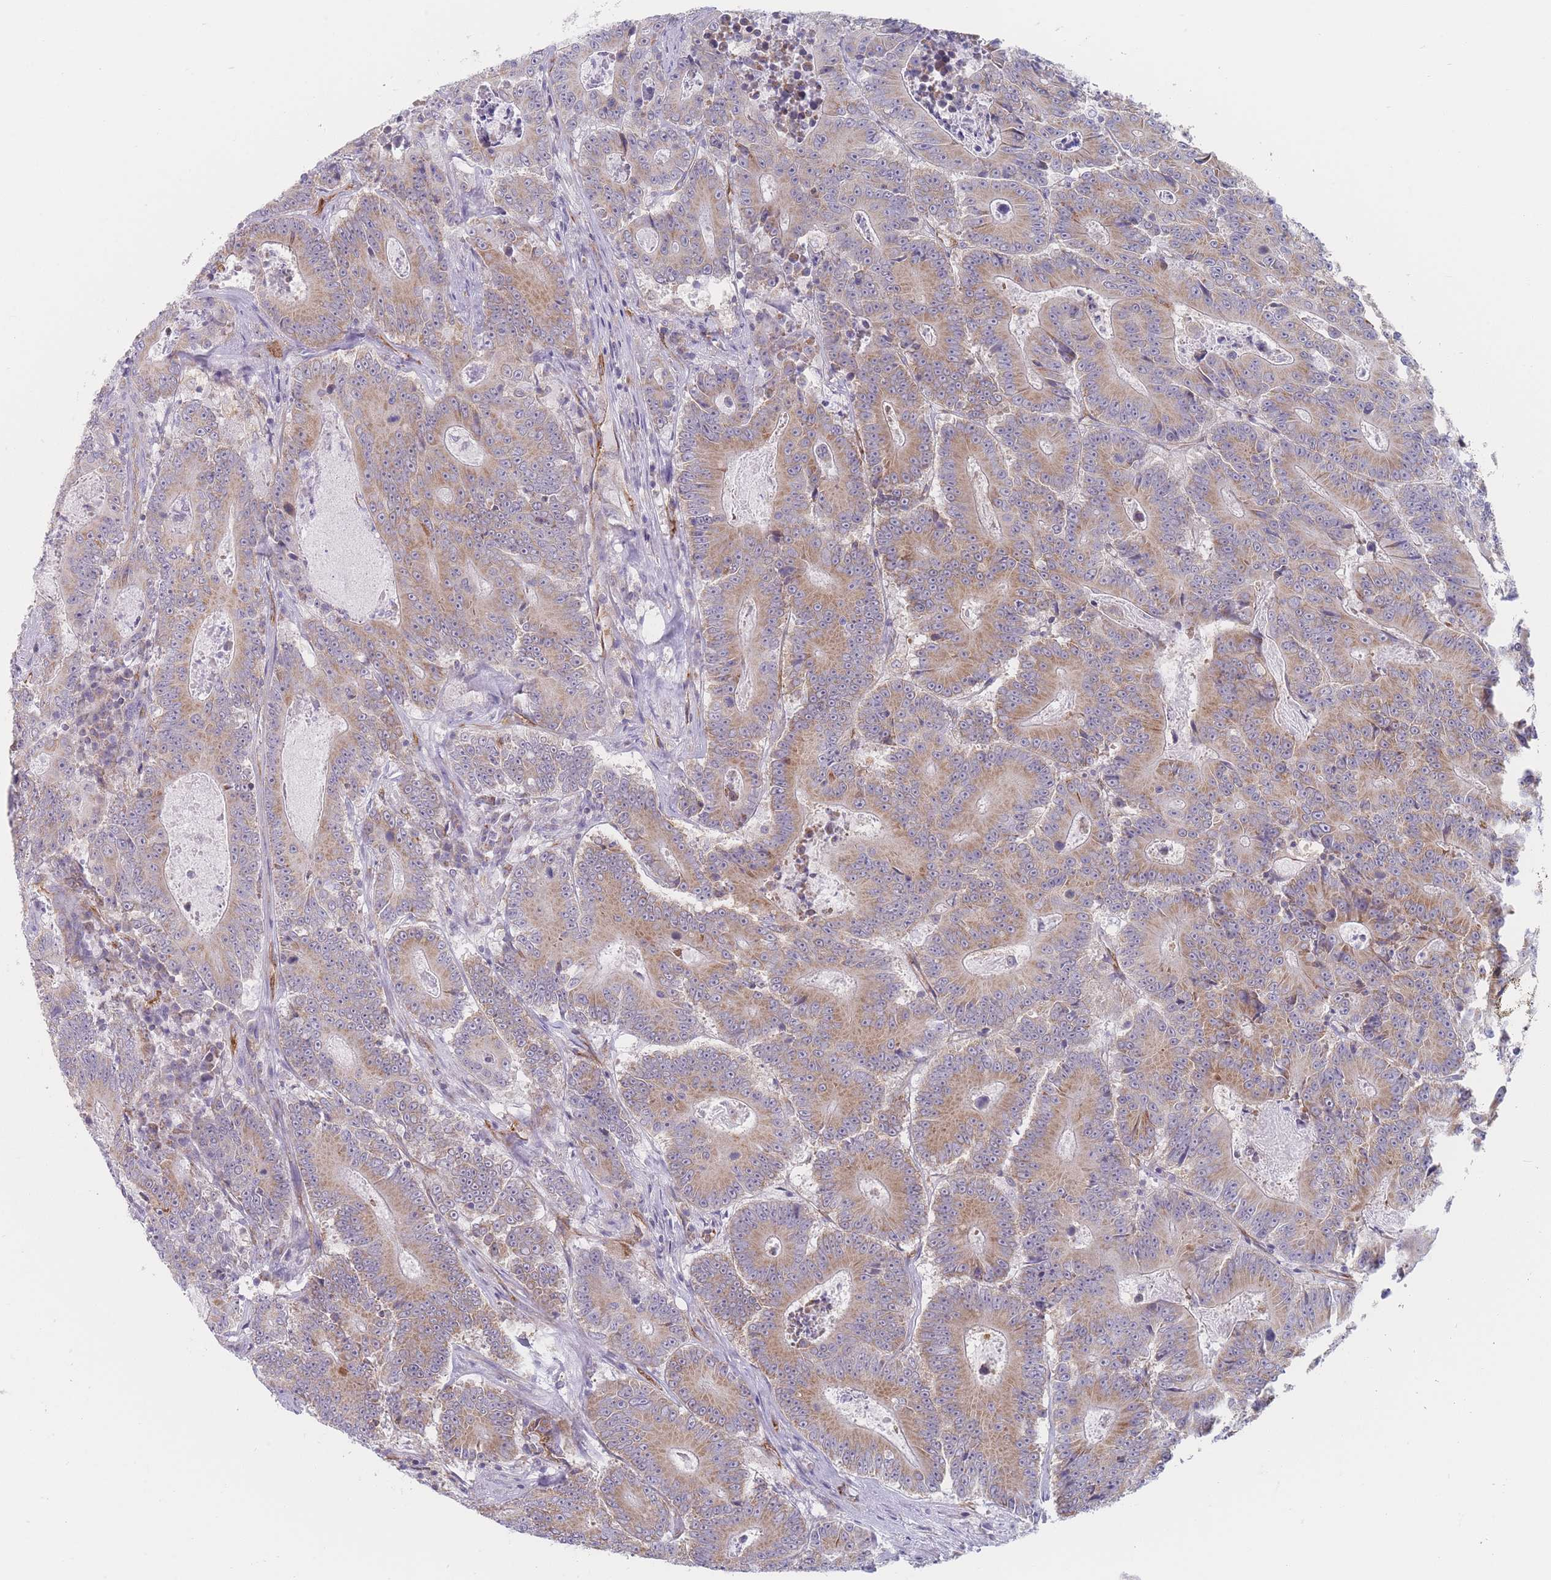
{"staining": {"intensity": "moderate", "quantity": "25%-75%", "location": "cytoplasmic/membranous"}, "tissue": "colorectal cancer", "cell_type": "Tumor cells", "image_type": "cancer", "snomed": [{"axis": "morphology", "description": "Adenocarcinoma, NOS"}, {"axis": "topography", "description": "Colon"}], "caption": "Protein staining of colorectal cancer tissue shows moderate cytoplasmic/membranous expression in approximately 25%-75% of tumor cells.", "gene": "MAP1S", "patient": {"sex": "male", "age": 83}}